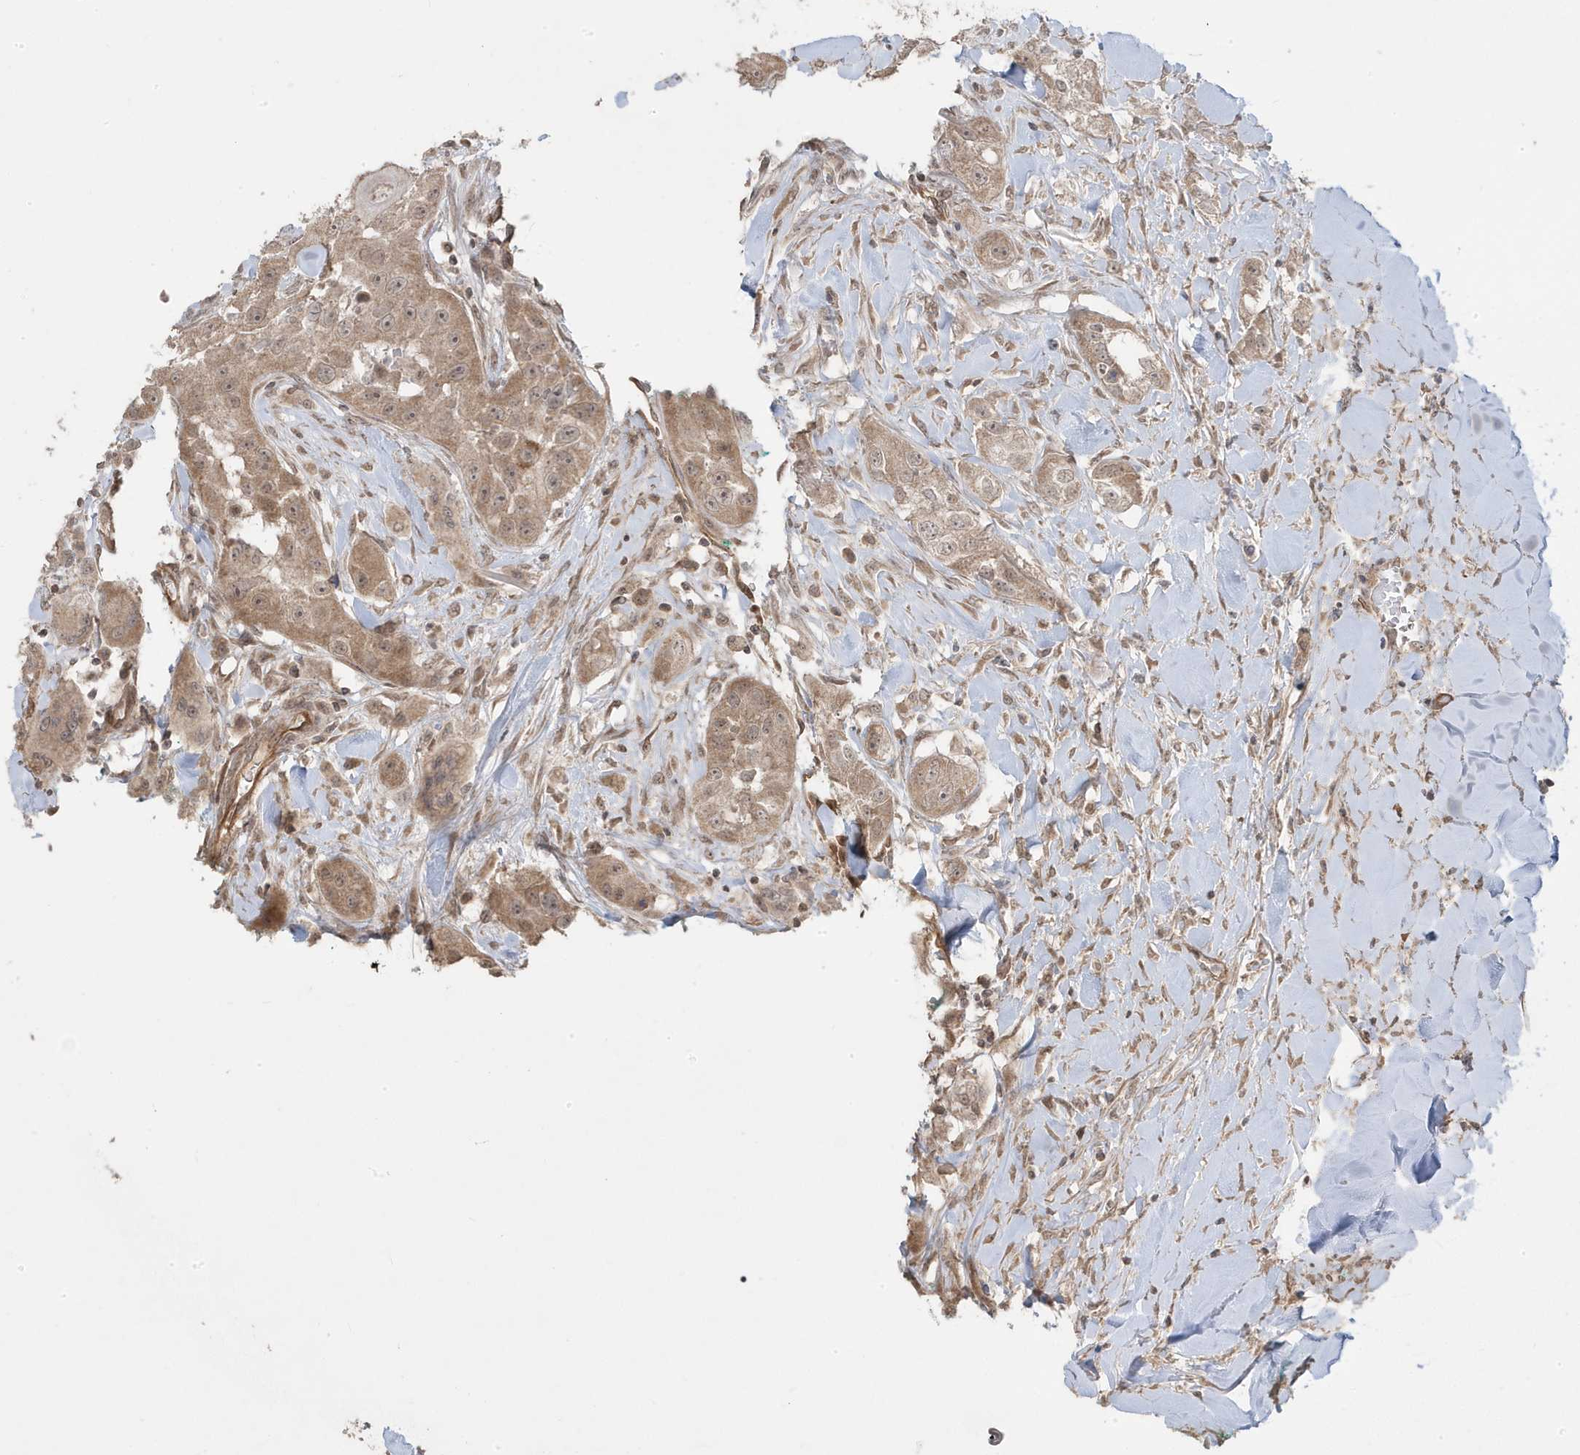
{"staining": {"intensity": "weak", "quantity": ">75%", "location": "cytoplasmic/membranous"}, "tissue": "head and neck cancer", "cell_type": "Tumor cells", "image_type": "cancer", "snomed": [{"axis": "morphology", "description": "Normal tissue, NOS"}, {"axis": "morphology", "description": "Squamous cell carcinoma, NOS"}, {"axis": "topography", "description": "Skeletal muscle"}, {"axis": "topography", "description": "Head-Neck"}], "caption": "Tumor cells reveal weak cytoplasmic/membranous expression in about >75% of cells in squamous cell carcinoma (head and neck).", "gene": "DNAJC12", "patient": {"sex": "male", "age": 51}}